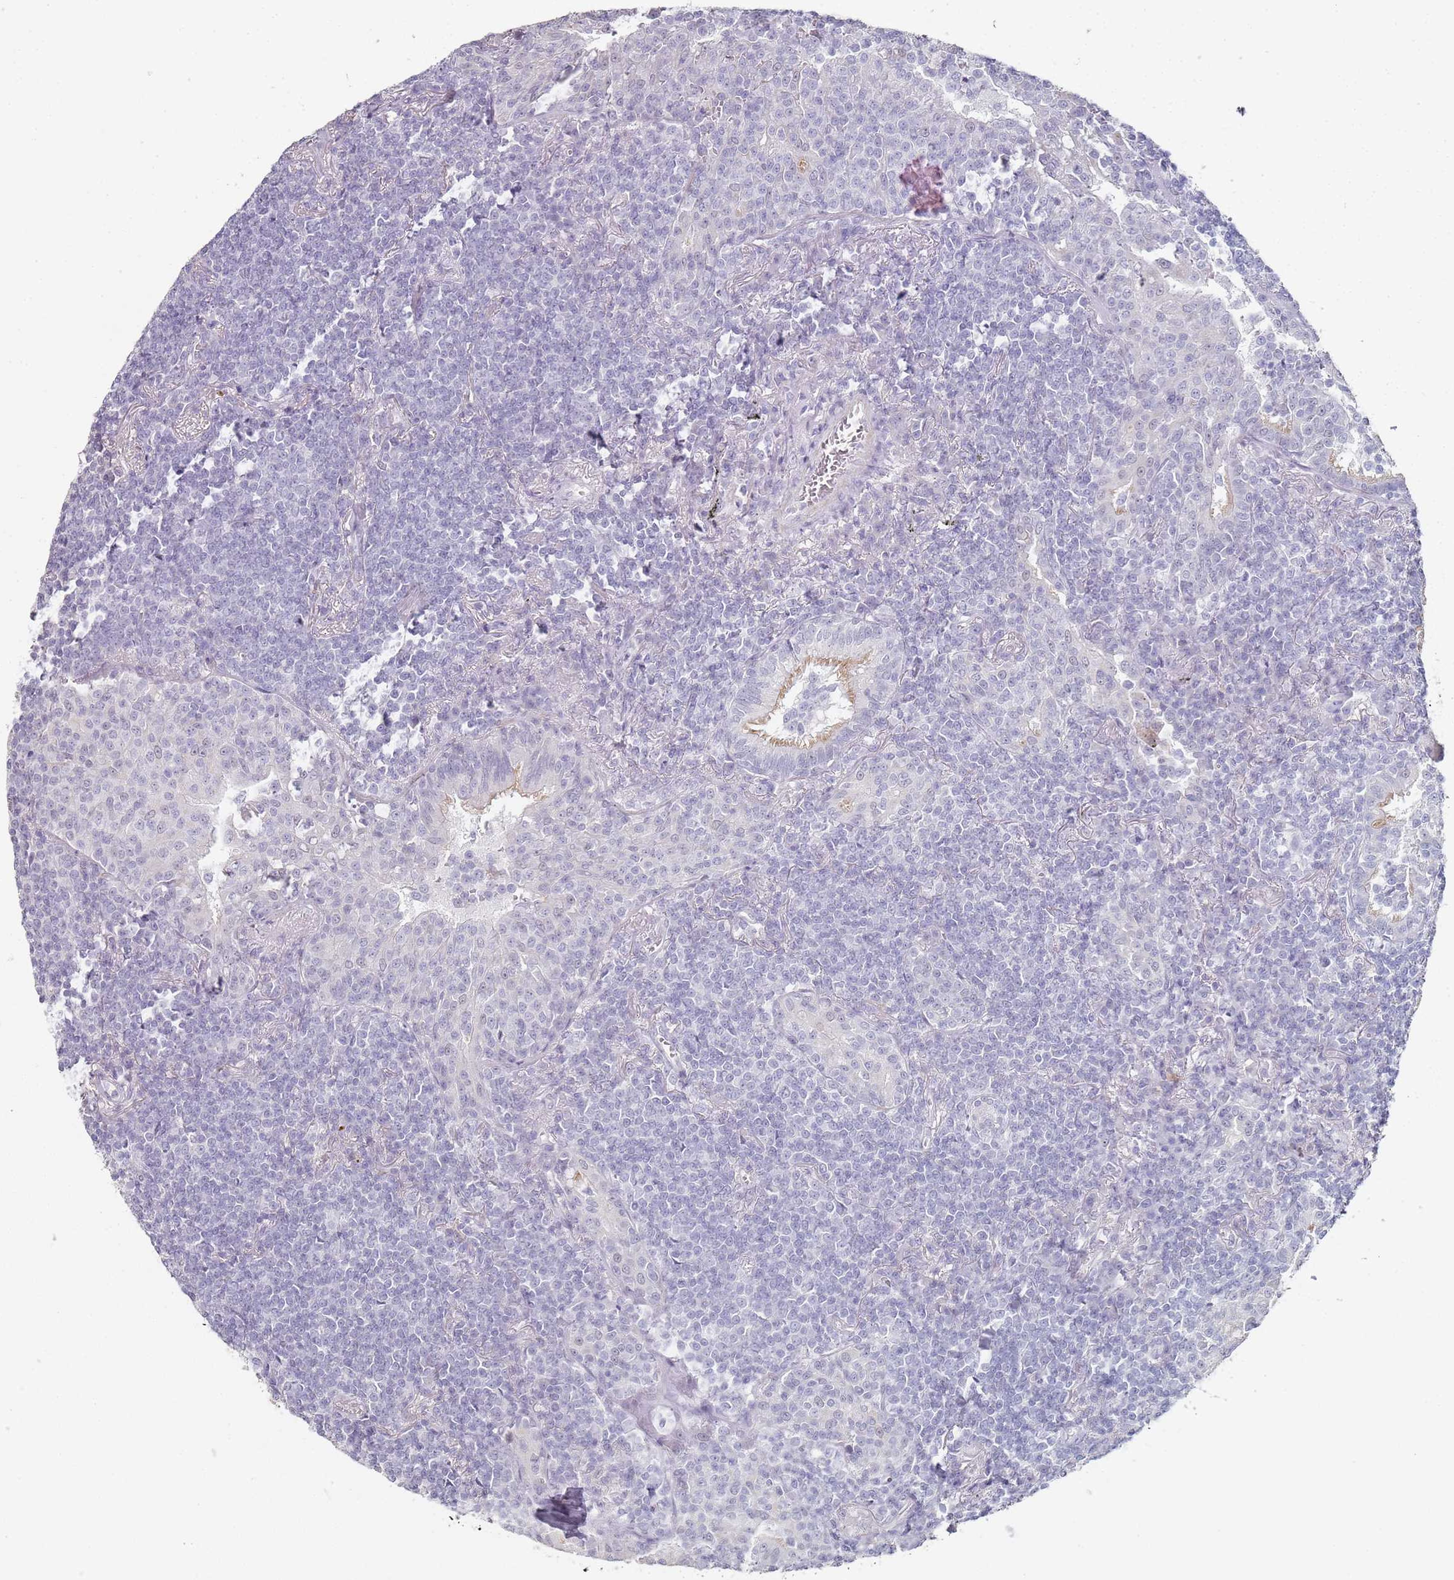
{"staining": {"intensity": "negative", "quantity": "none", "location": "none"}, "tissue": "lymphoma", "cell_type": "Tumor cells", "image_type": "cancer", "snomed": [{"axis": "morphology", "description": "Malignant lymphoma, non-Hodgkin's type, Low grade"}, {"axis": "topography", "description": "Lung"}], "caption": "DAB (3,3'-diaminobenzidine) immunohistochemical staining of human lymphoma reveals no significant staining in tumor cells. (Stains: DAB immunohistochemistry with hematoxylin counter stain, Microscopy: brightfield microscopy at high magnification).", "gene": "DNAH11", "patient": {"sex": "female", "age": 71}}